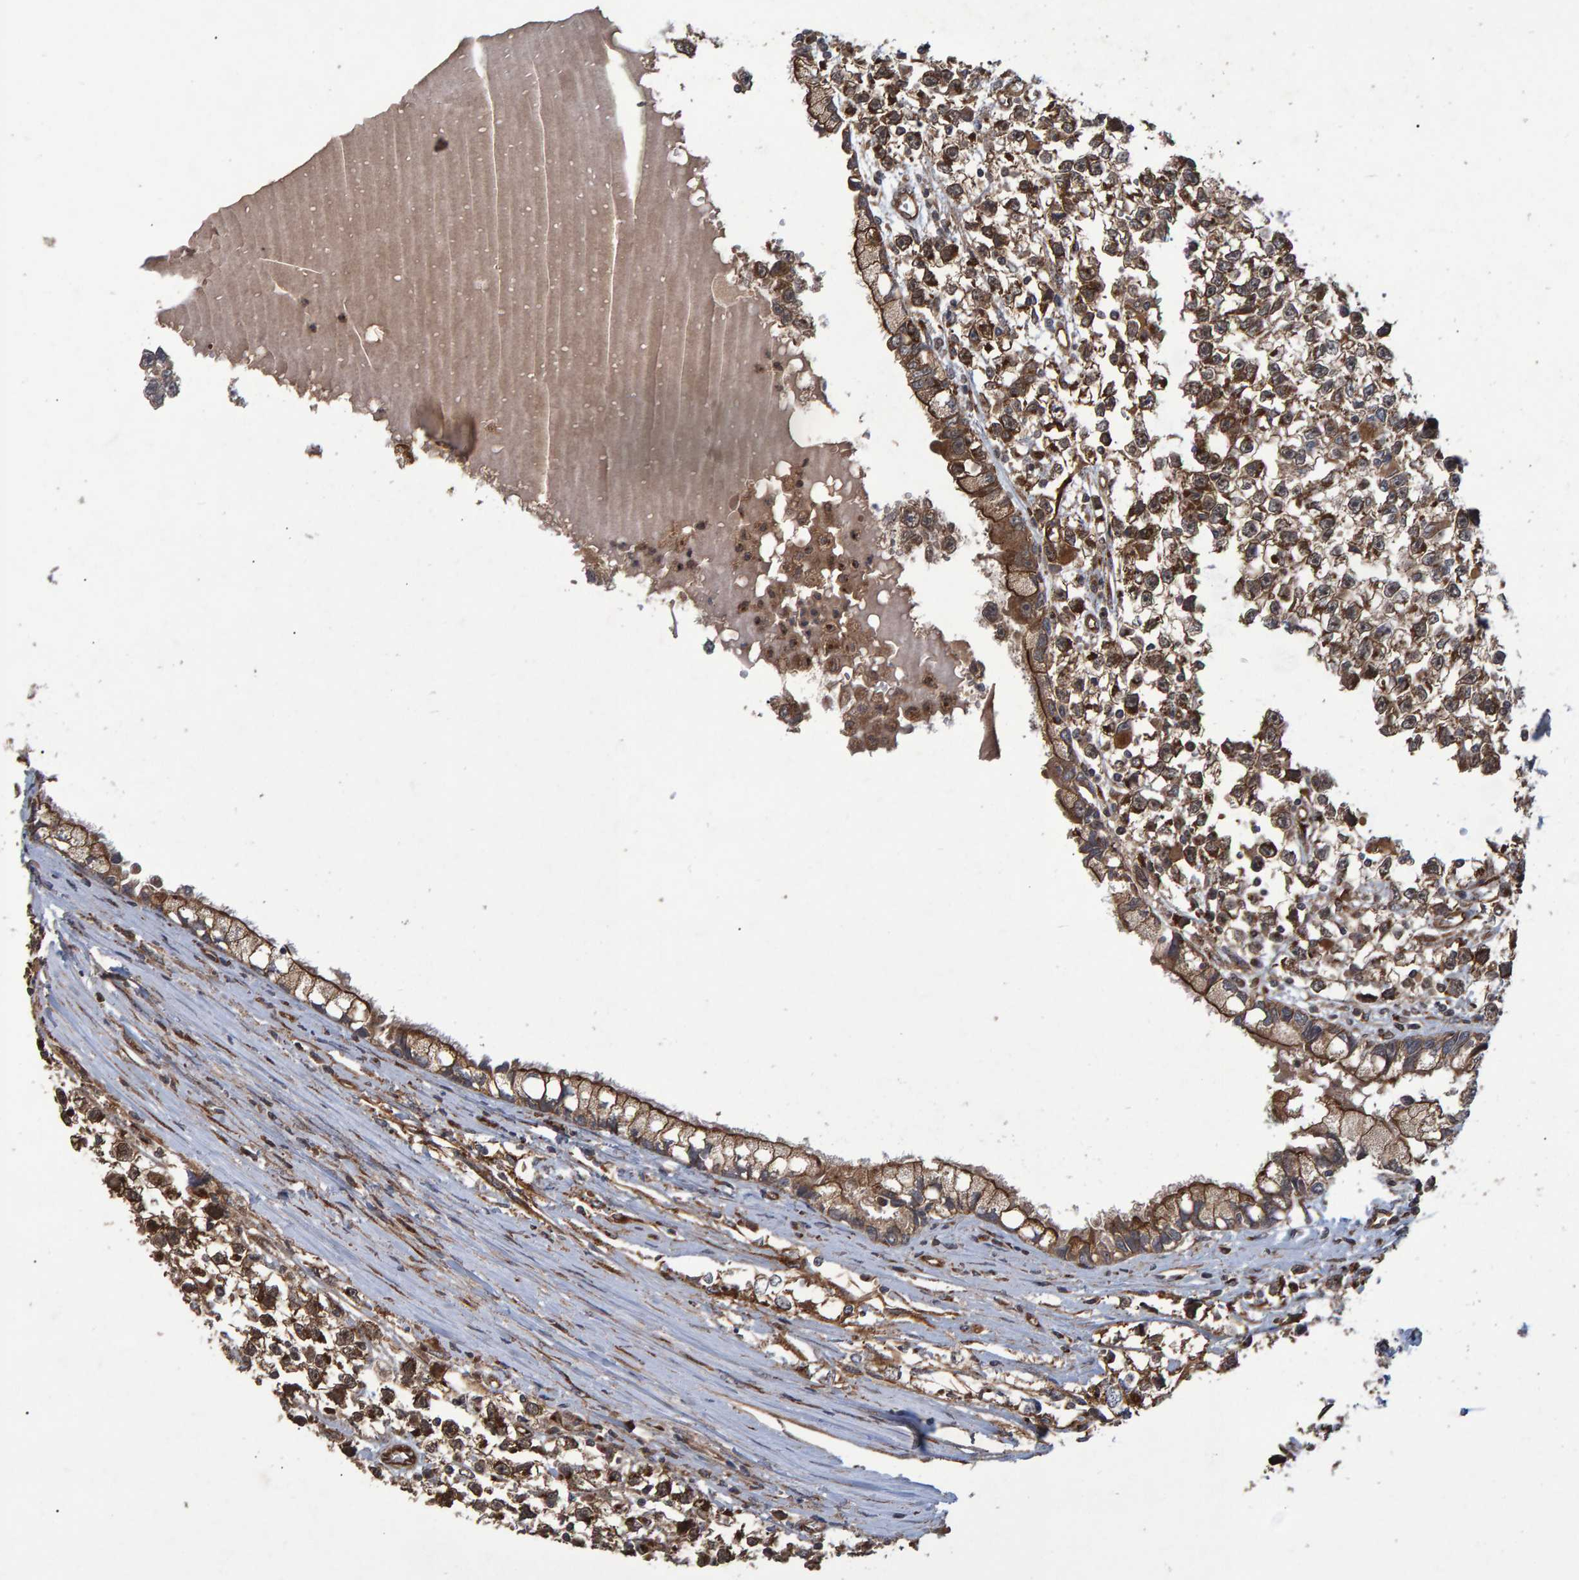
{"staining": {"intensity": "strong", "quantity": ">75%", "location": "cytoplasmic/membranous,nuclear"}, "tissue": "testis cancer", "cell_type": "Tumor cells", "image_type": "cancer", "snomed": [{"axis": "morphology", "description": "Seminoma, NOS"}, {"axis": "morphology", "description": "Carcinoma, Embryonal, NOS"}, {"axis": "topography", "description": "Testis"}], "caption": "A high-resolution image shows IHC staining of testis seminoma, which shows strong cytoplasmic/membranous and nuclear positivity in approximately >75% of tumor cells. Using DAB (3,3'-diaminobenzidine) (brown) and hematoxylin (blue) stains, captured at high magnification using brightfield microscopy.", "gene": "TRIM68", "patient": {"sex": "male", "age": 51}}